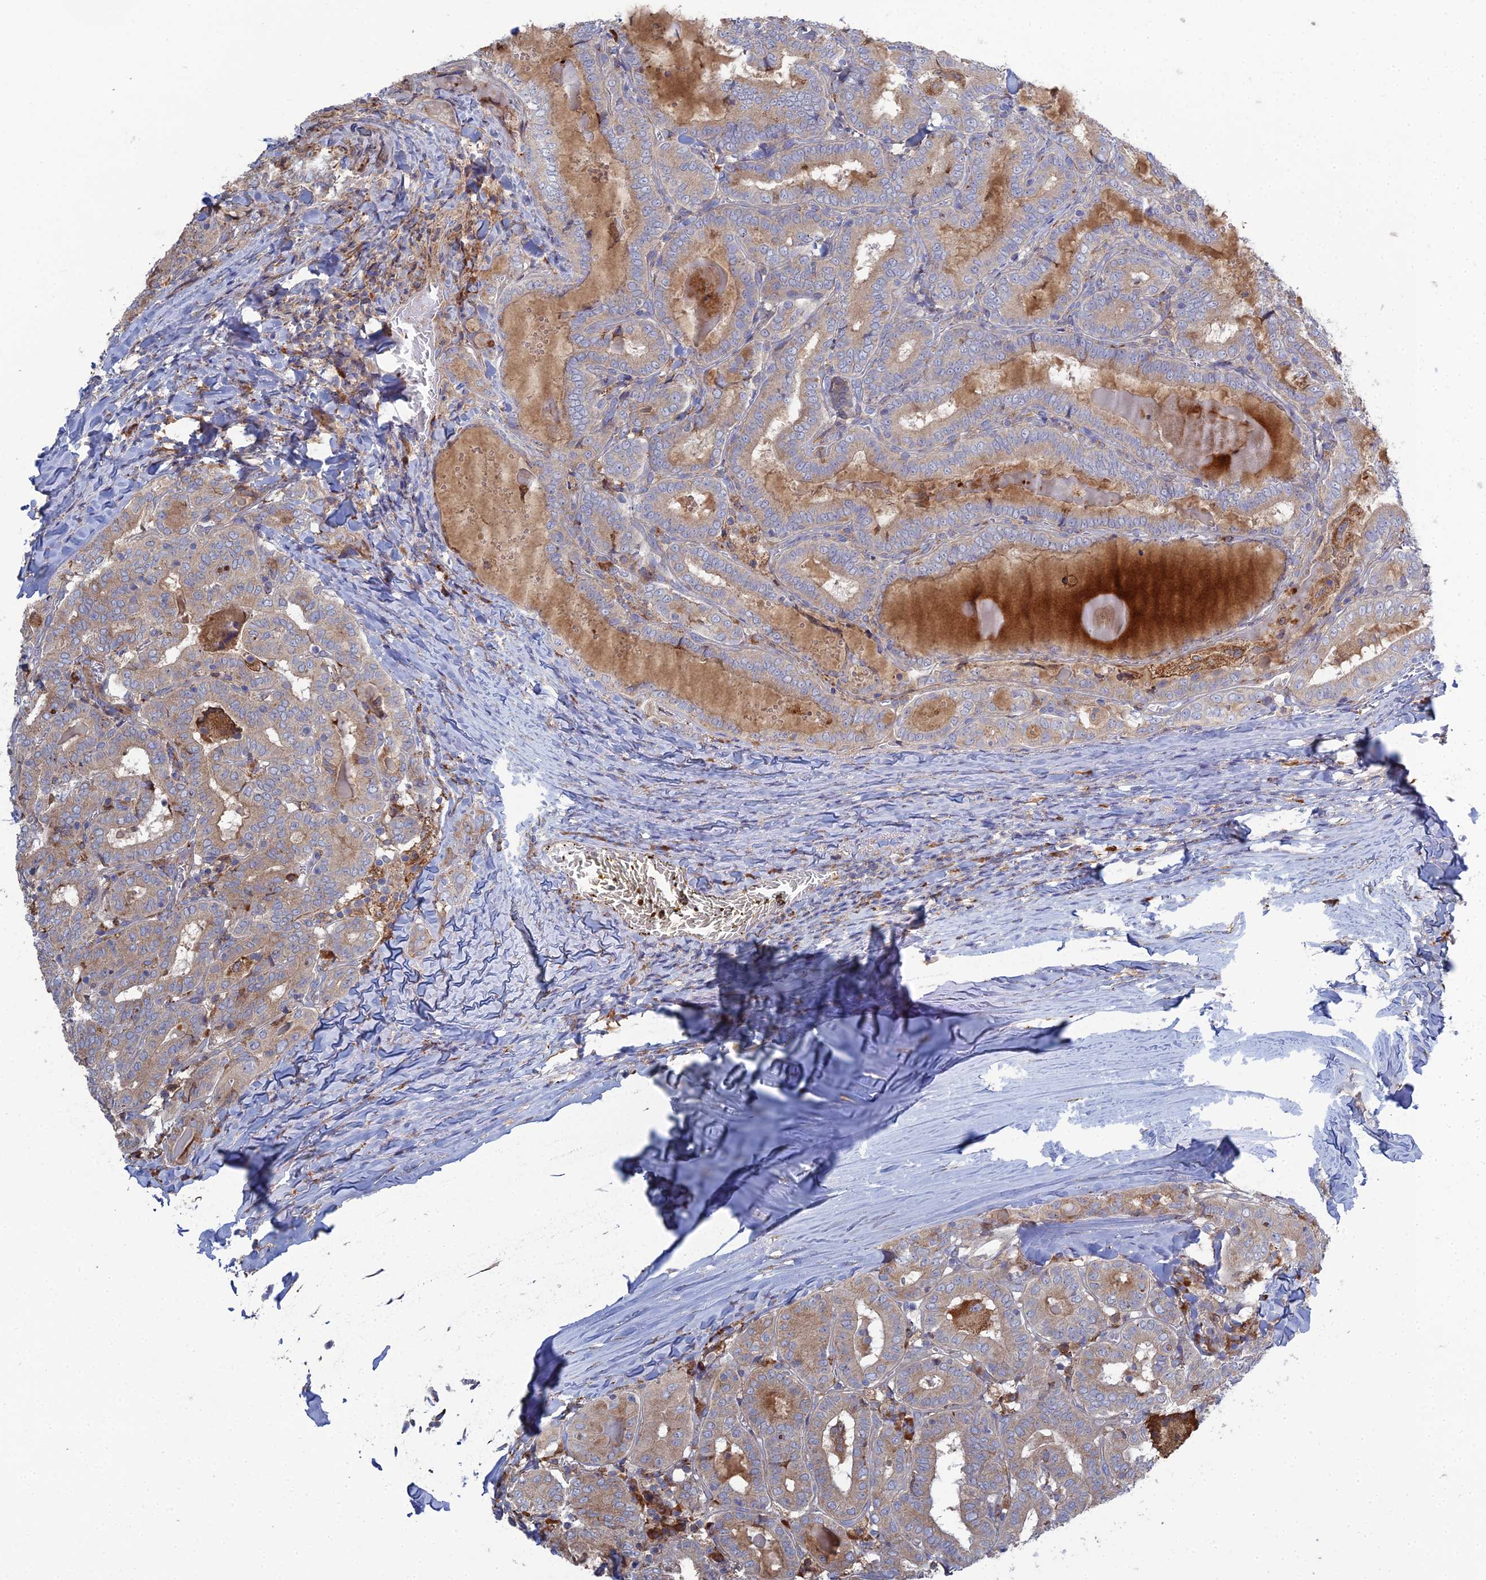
{"staining": {"intensity": "moderate", "quantity": "25%-75%", "location": "cytoplasmic/membranous"}, "tissue": "thyroid cancer", "cell_type": "Tumor cells", "image_type": "cancer", "snomed": [{"axis": "morphology", "description": "Papillary adenocarcinoma, NOS"}, {"axis": "topography", "description": "Thyroid gland"}], "caption": "High-power microscopy captured an IHC image of thyroid cancer, revealing moderate cytoplasmic/membranous expression in about 25%-75% of tumor cells. Nuclei are stained in blue.", "gene": "TRAPPC6A", "patient": {"sex": "female", "age": 72}}